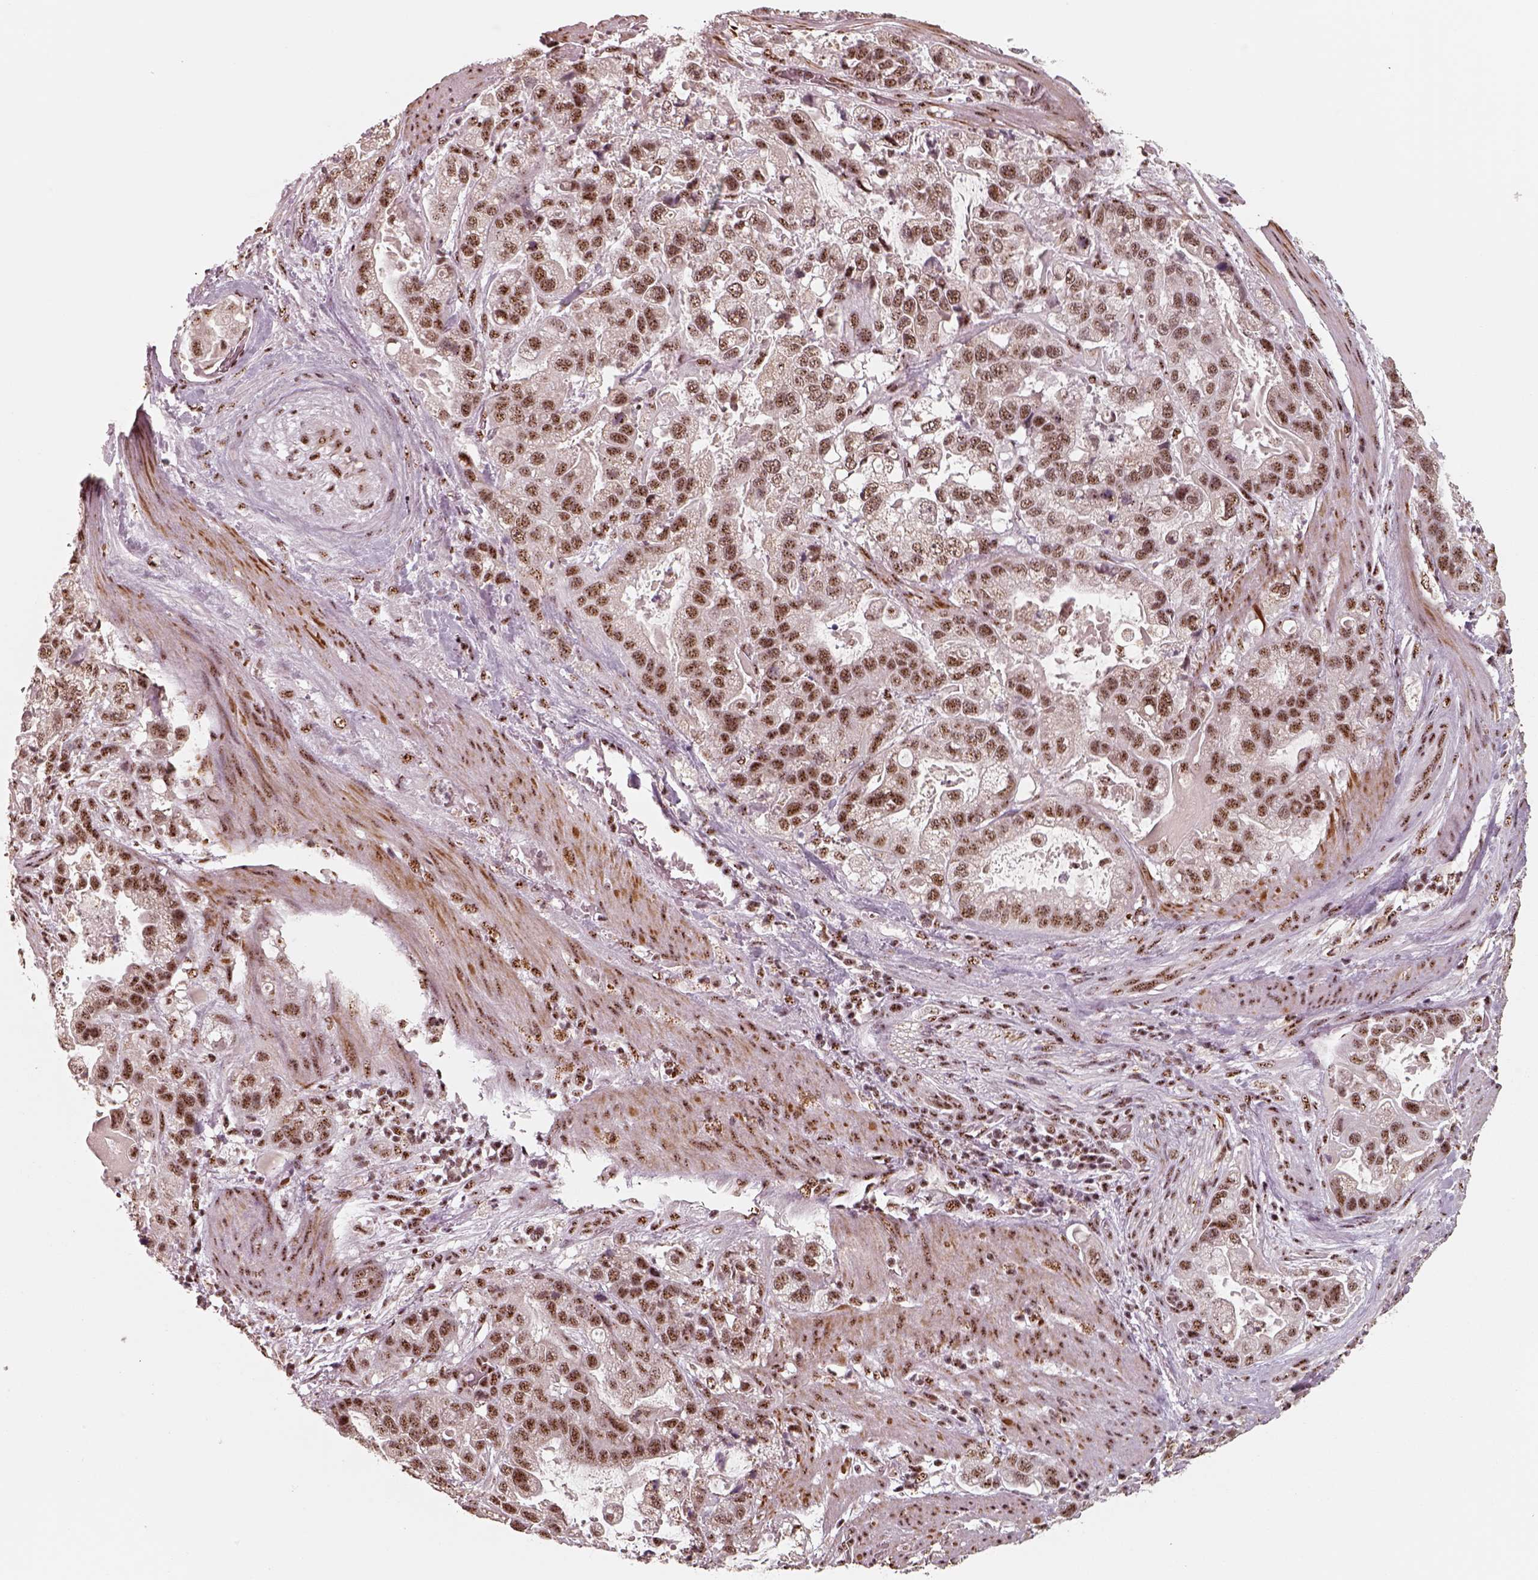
{"staining": {"intensity": "moderate", "quantity": ">75%", "location": "nuclear"}, "tissue": "stomach cancer", "cell_type": "Tumor cells", "image_type": "cancer", "snomed": [{"axis": "morphology", "description": "Adenocarcinoma, NOS"}, {"axis": "topography", "description": "Stomach"}], "caption": "Immunohistochemical staining of human adenocarcinoma (stomach) exhibits medium levels of moderate nuclear protein expression in about >75% of tumor cells.", "gene": "ATXN7L3", "patient": {"sex": "male", "age": 59}}